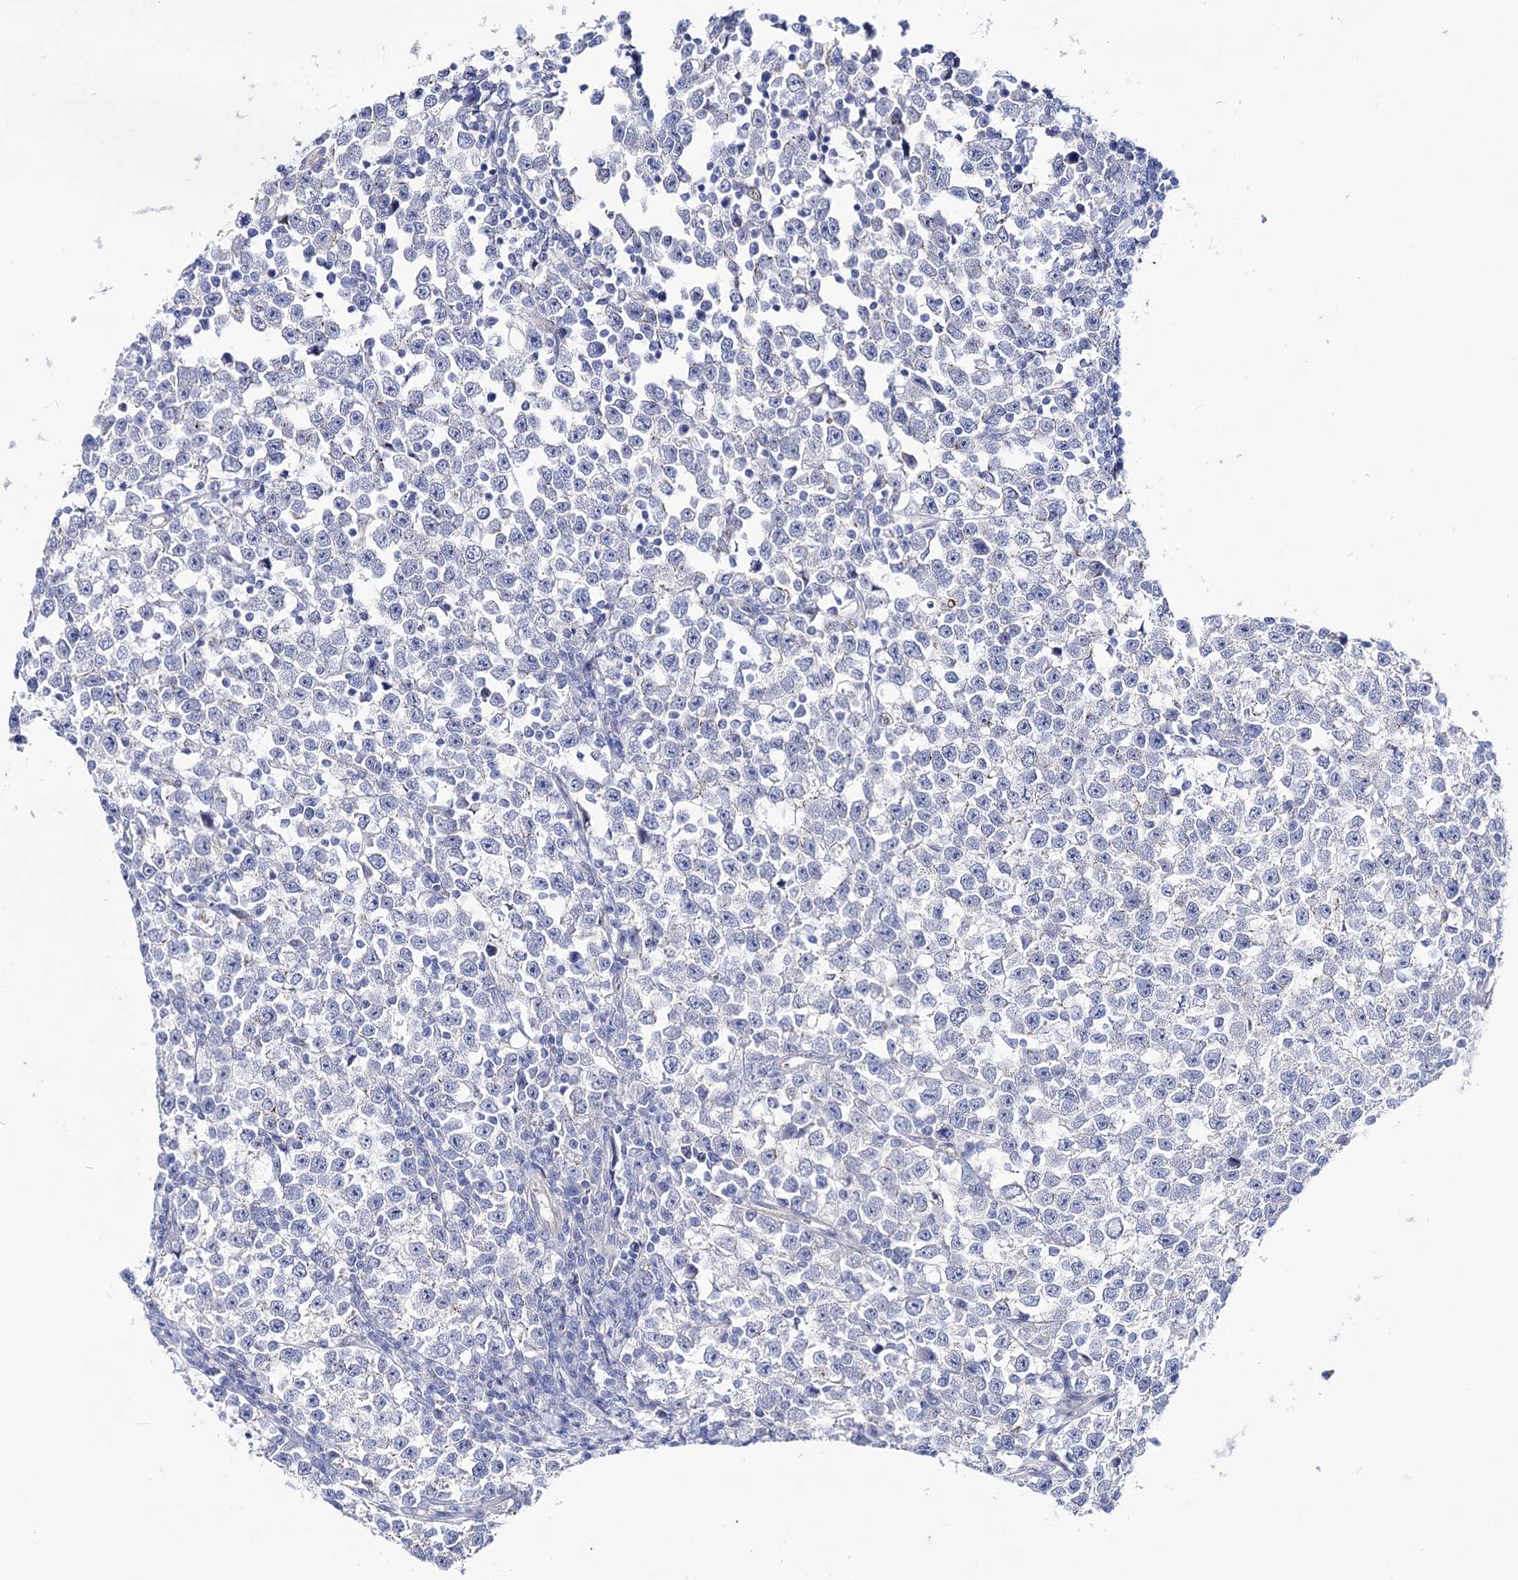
{"staining": {"intensity": "negative", "quantity": "none", "location": "none"}, "tissue": "testis cancer", "cell_type": "Tumor cells", "image_type": "cancer", "snomed": [{"axis": "morphology", "description": "Normal tissue, NOS"}, {"axis": "morphology", "description": "Seminoma, NOS"}, {"axis": "topography", "description": "Testis"}], "caption": "A micrograph of human seminoma (testis) is negative for staining in tumor cells. (Stains: DAB immunohistochemistry with hematoxylin counter stain, Microscopy: brightfield microscopy at high magnification).", "gene": "NRAP", "patient": {"sex": "male", "age": 43}}